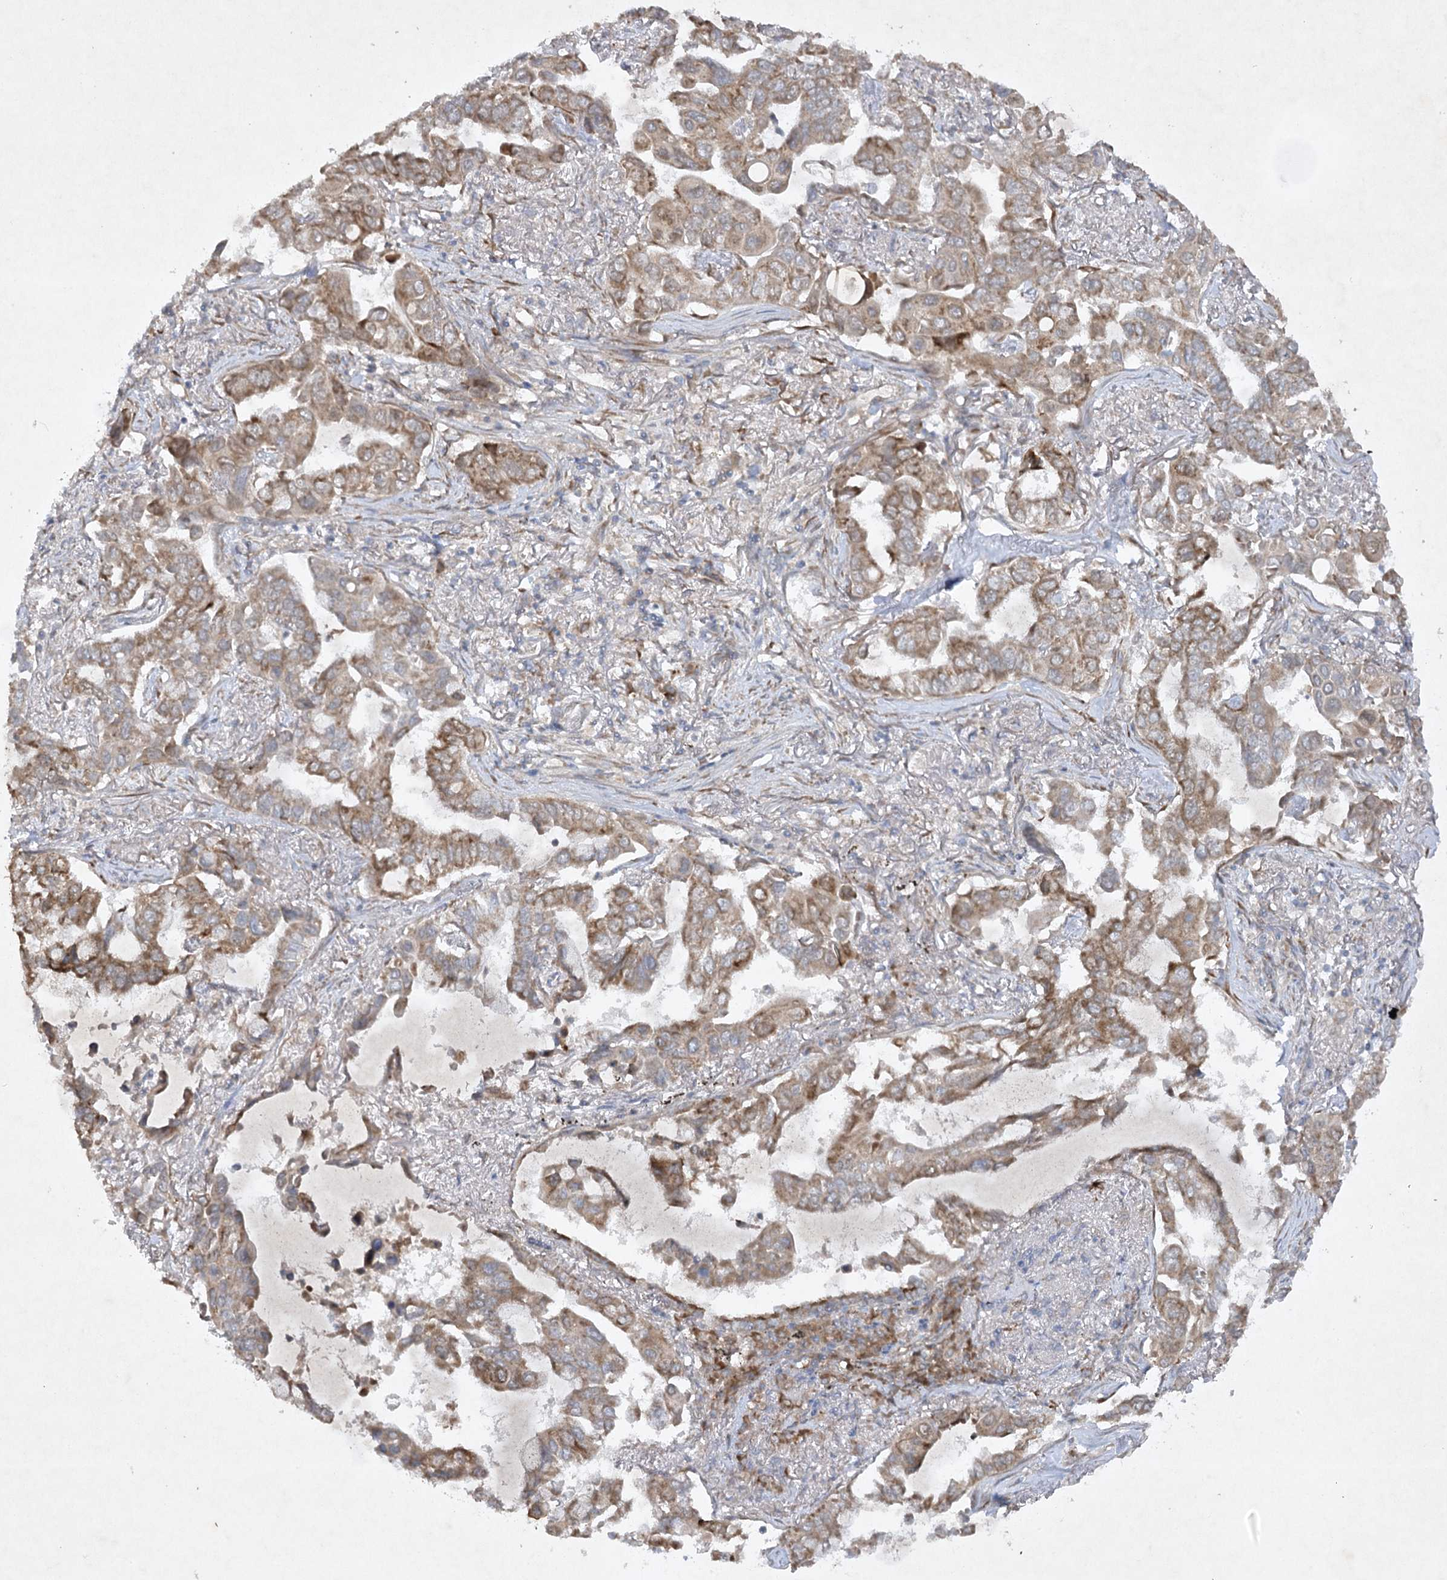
{"staining": {"intensity": "moderate", "quantity": ">75%", "location": "cytoplasmic/membranous"}, "tissue": "lung cancer", "cell_type": "Tumor cells", "image_type": "cancer", "snomed": [{"axis": "morphology", "description": "Adenocarcinoma, NOS"}, {"axis": "topography", "description": "Lung"}], "caption": "Moderate cytoplasmic/membranous staining for a protein is appreciated in approximately >75% of tumor cells of adenocarcinoma (lung) using IHC.", "gene": "TRAF3IP1", "patient": {"sex": "male", "age": 64}}